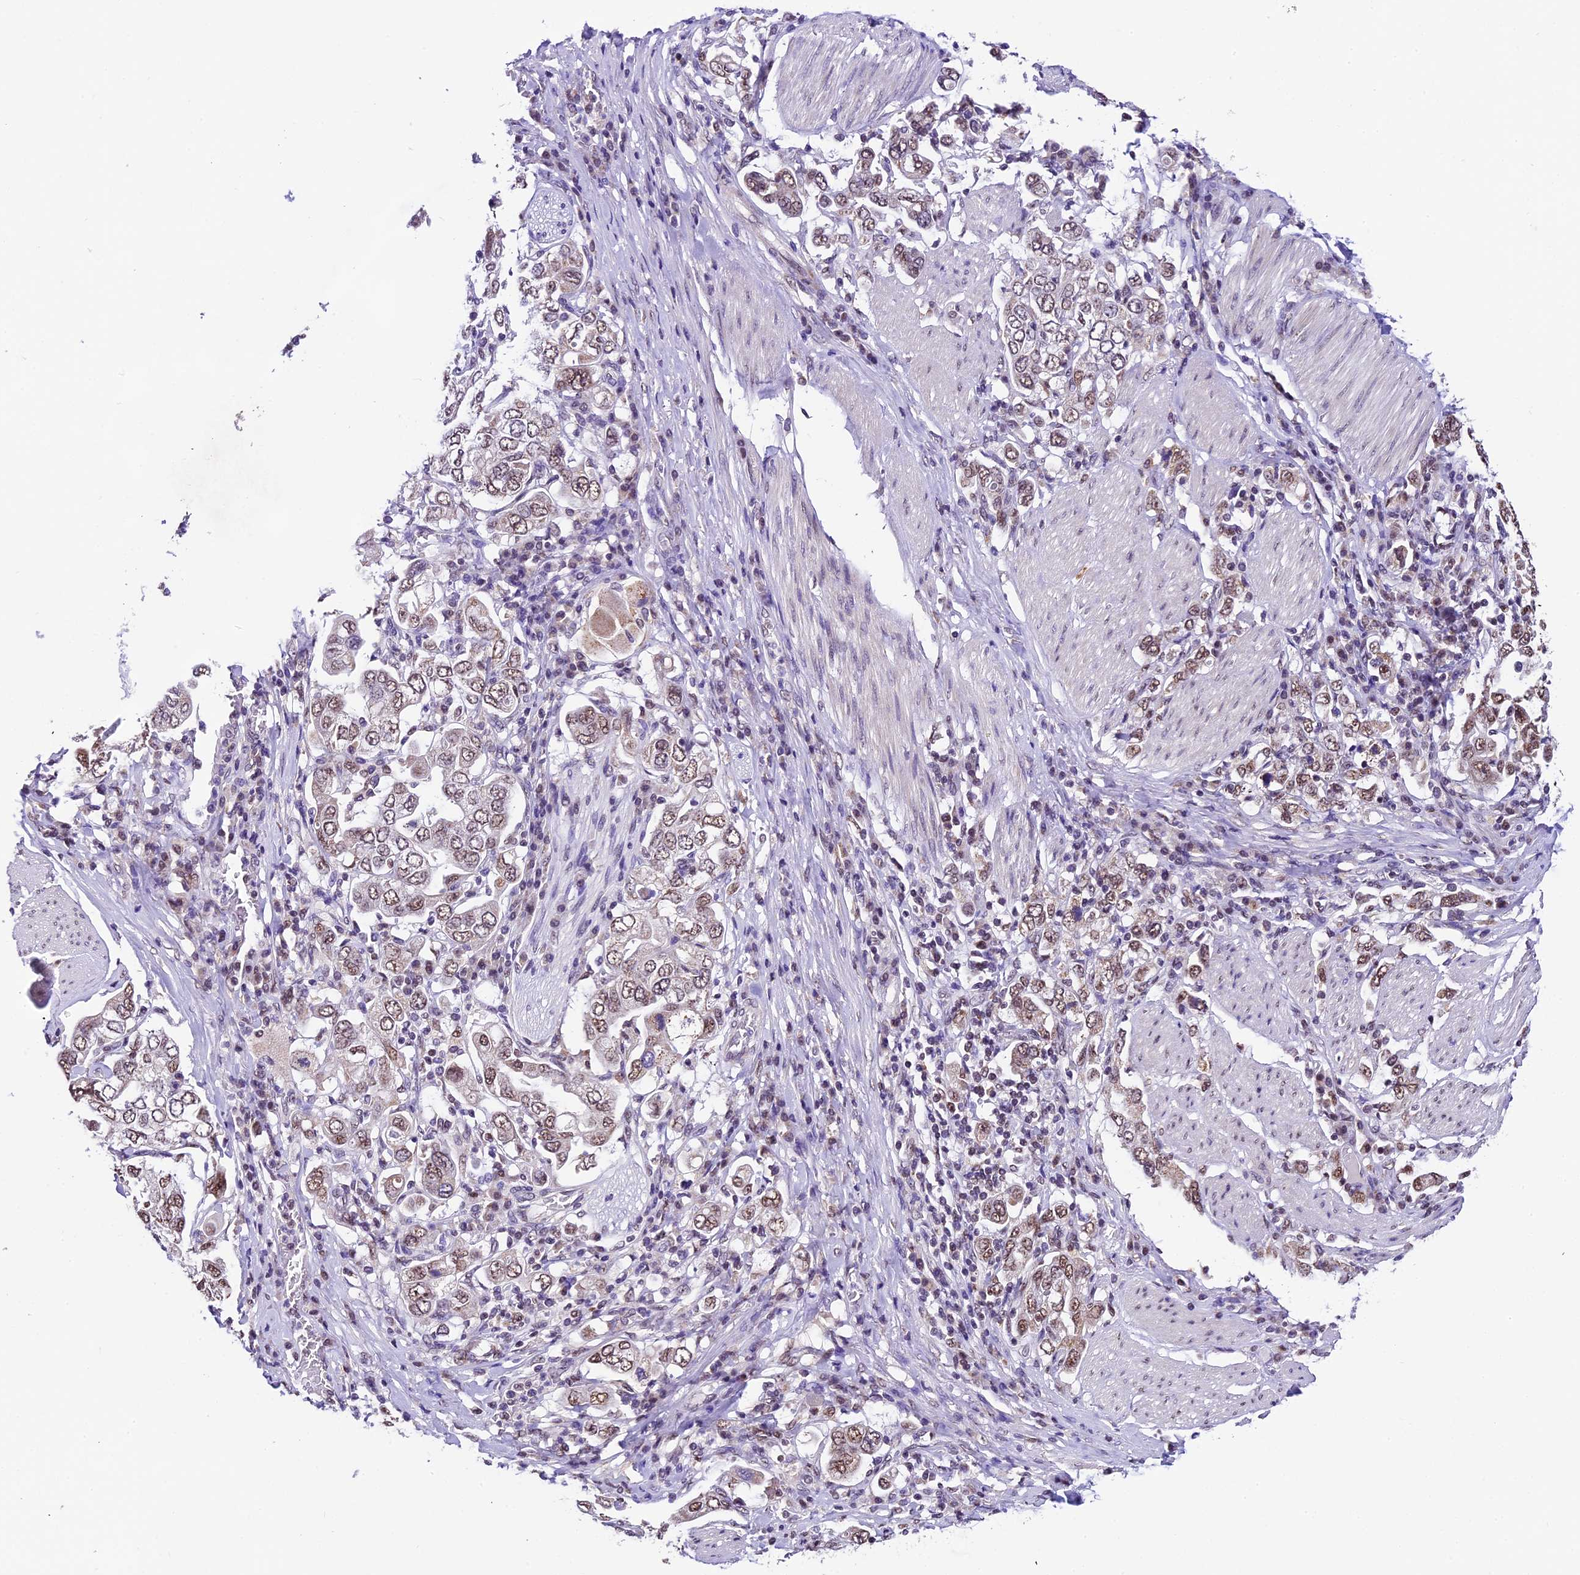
{"staining": {"intensity": "moderate", "quantity": ">75%", "location": "nuclear"}, "tissue": "stomach cancer", "cell_type": "Tumor cells", "image_type": "cancer", "snomed": [{"axis": "morphology", "description": "Adenocarcinoma, NOS"}, {"axis": "topography", "description": "Stomach, upper"}], "caption": "Human stomach cancer (adenocarcinoma) stained with a brown dye reveals moderate nuclear positive staining in approximately >75% of tumor cells.", "gene": "CARS2", "patient": {"sex": "male", "age": 62}}